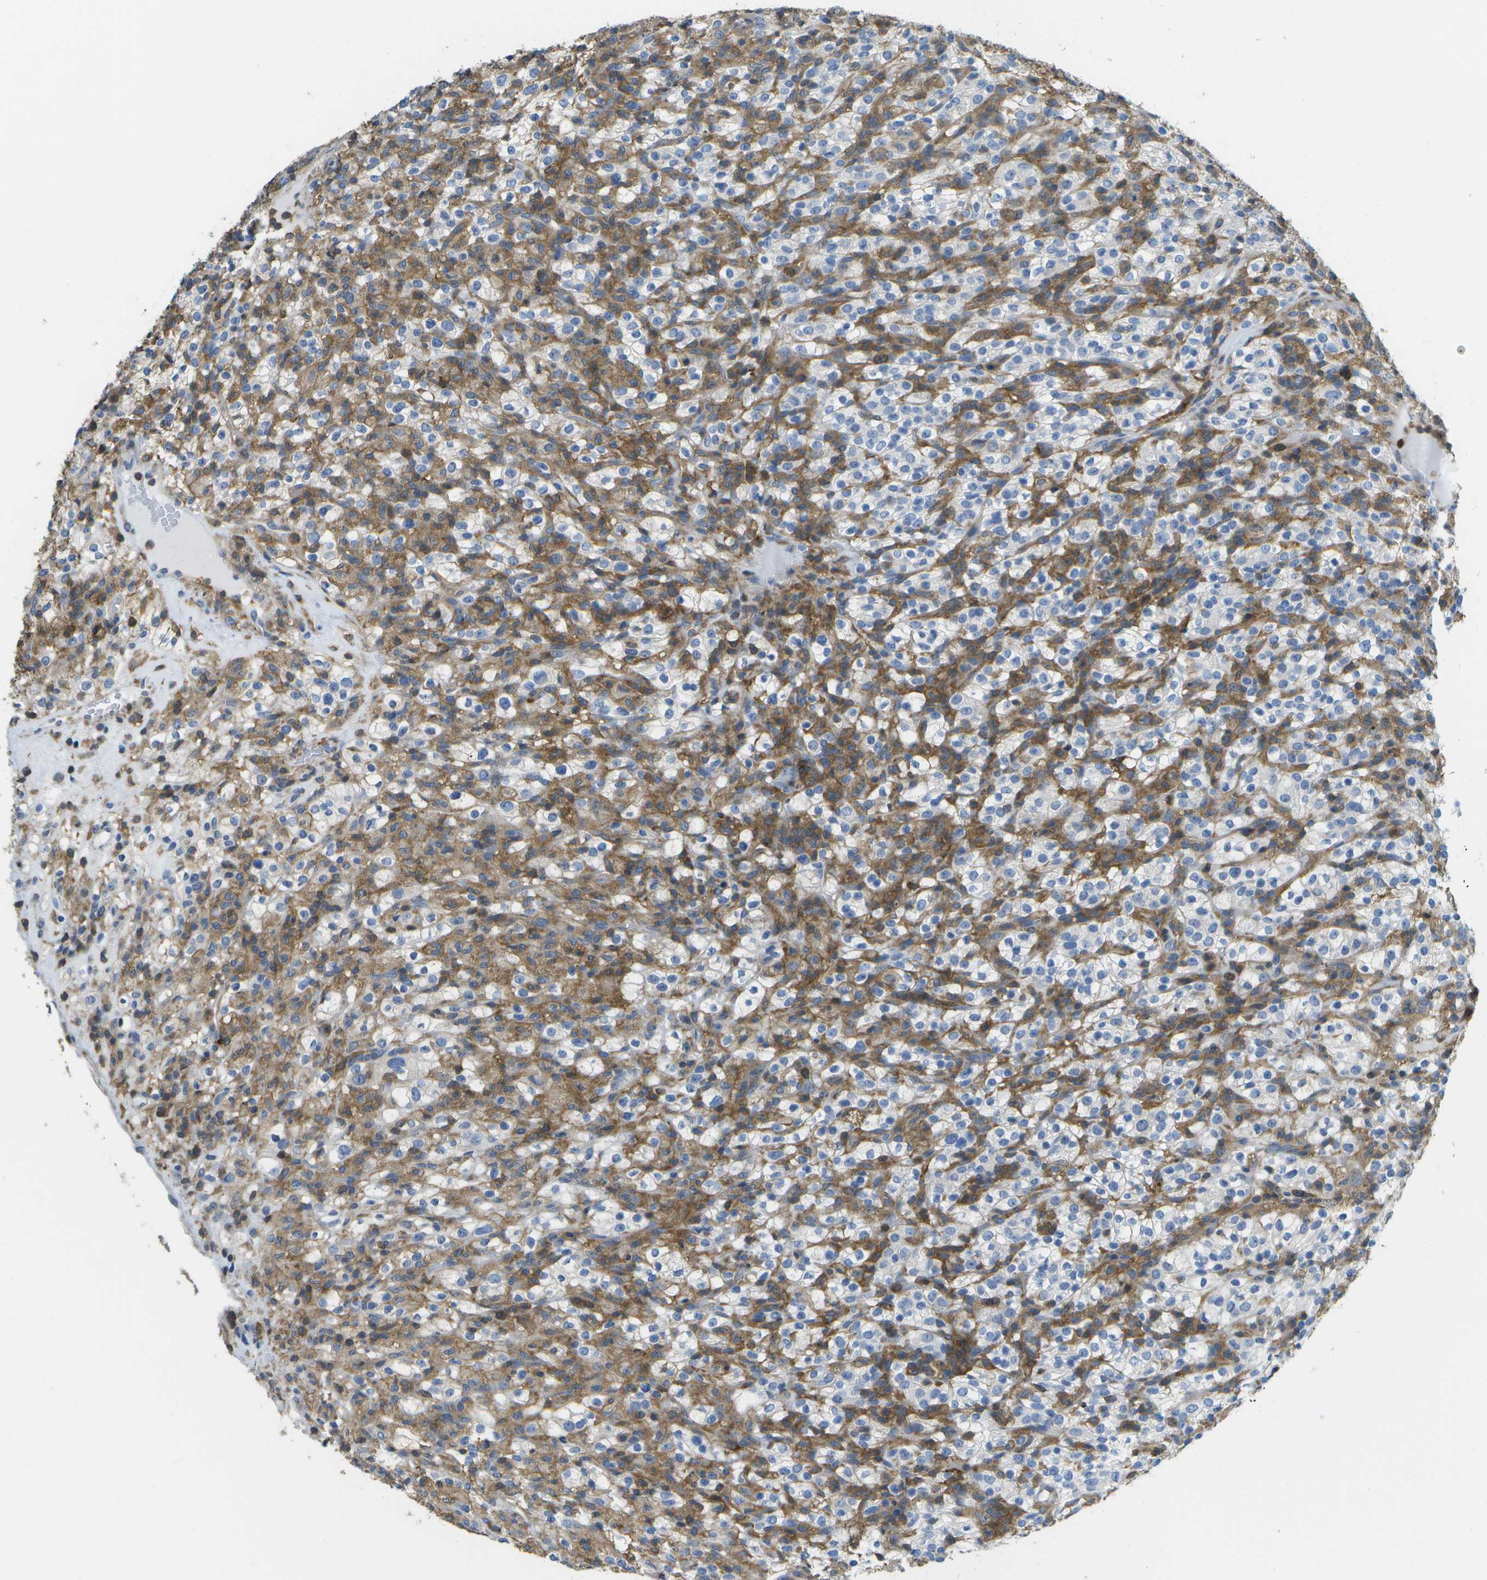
{"staining": {"intensity": "negative", "quantity": "none", "location": "none"}, "tissue": "renal cancer", "cell_type": "Tumor cells", "image_type": "cancer", "snomed": [{"axis": "morphology", "description": "Normal tissue, NOS"}, {"axis": "morphology", "description": "Adenocarcinoma, NOS"}, {"axis": "topography", "description": "Kidney"}], "caption": "Photomicrograph shows no protein expression in tumor cells of renal adenocarcinoma tissue. The staining is performed using DAB brown chromogen with nuclei counter-stained in using hematoxylin.", "gene": "RCSD1", "patient": {"sex": "female", "age": 72}}